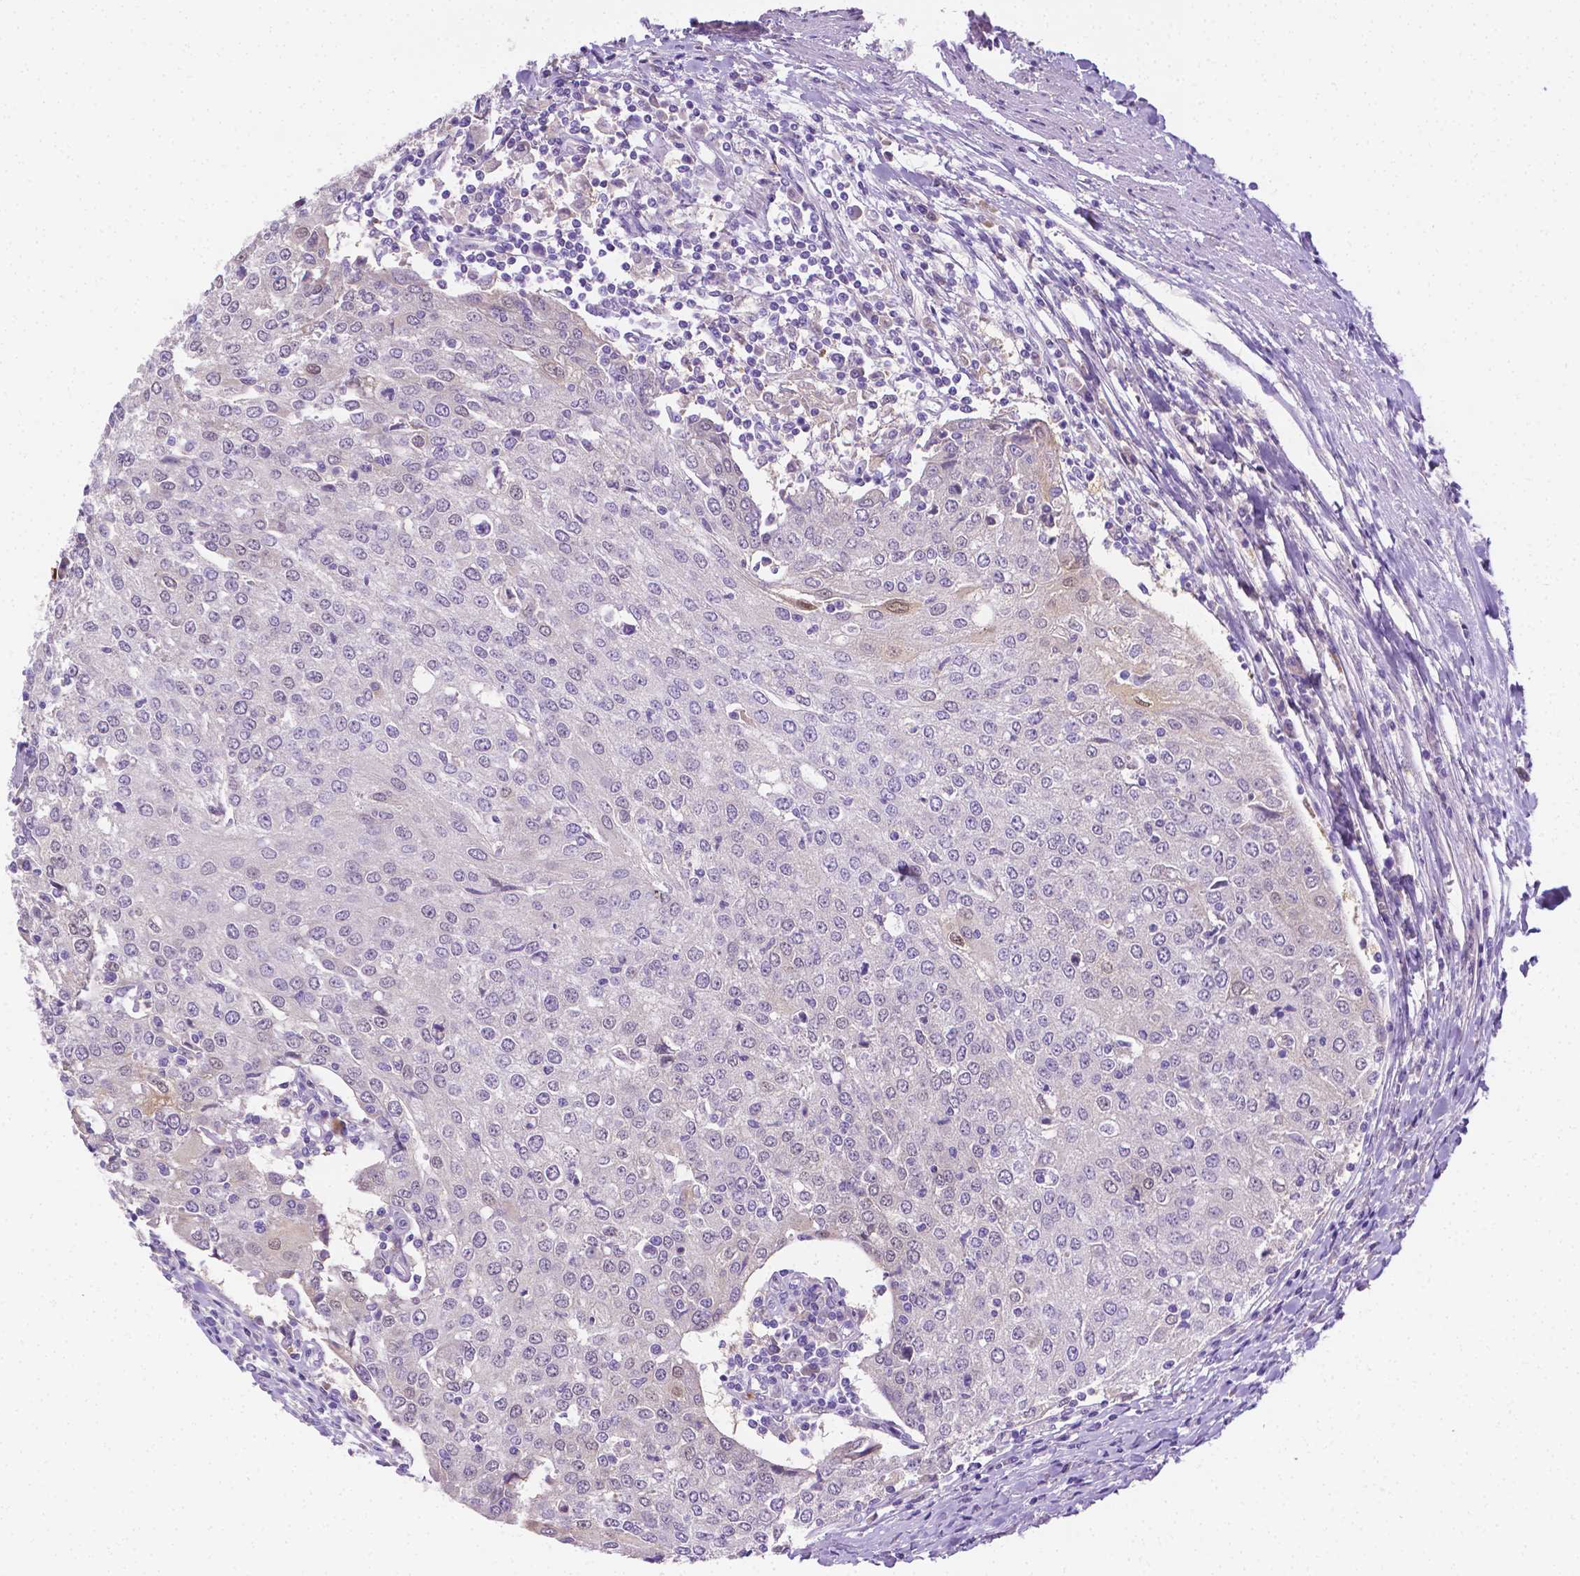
{"staining": {"intensity": "negative", "quantity": "none", "location": "none"}, "tissue": "urothelial cancer", "cell_type": "Tumor cells", "image_type": "cancer", "snomed": [{"axis": "morphology", "description": "Urothelial carcinoma, High grade"}, {"axis": "topography", "description": "Urinary bladder"}], "caption": "This image is of urothelial cancer stained with immunohistochemistry (IHC) to label a protein in brown with the nuclei are counter-stained blue. There is no positivity in tumor cells. Nuclei are stained in blue.", "gene": "NXPH2", "patient": {"sex": "female", "age": 85}}